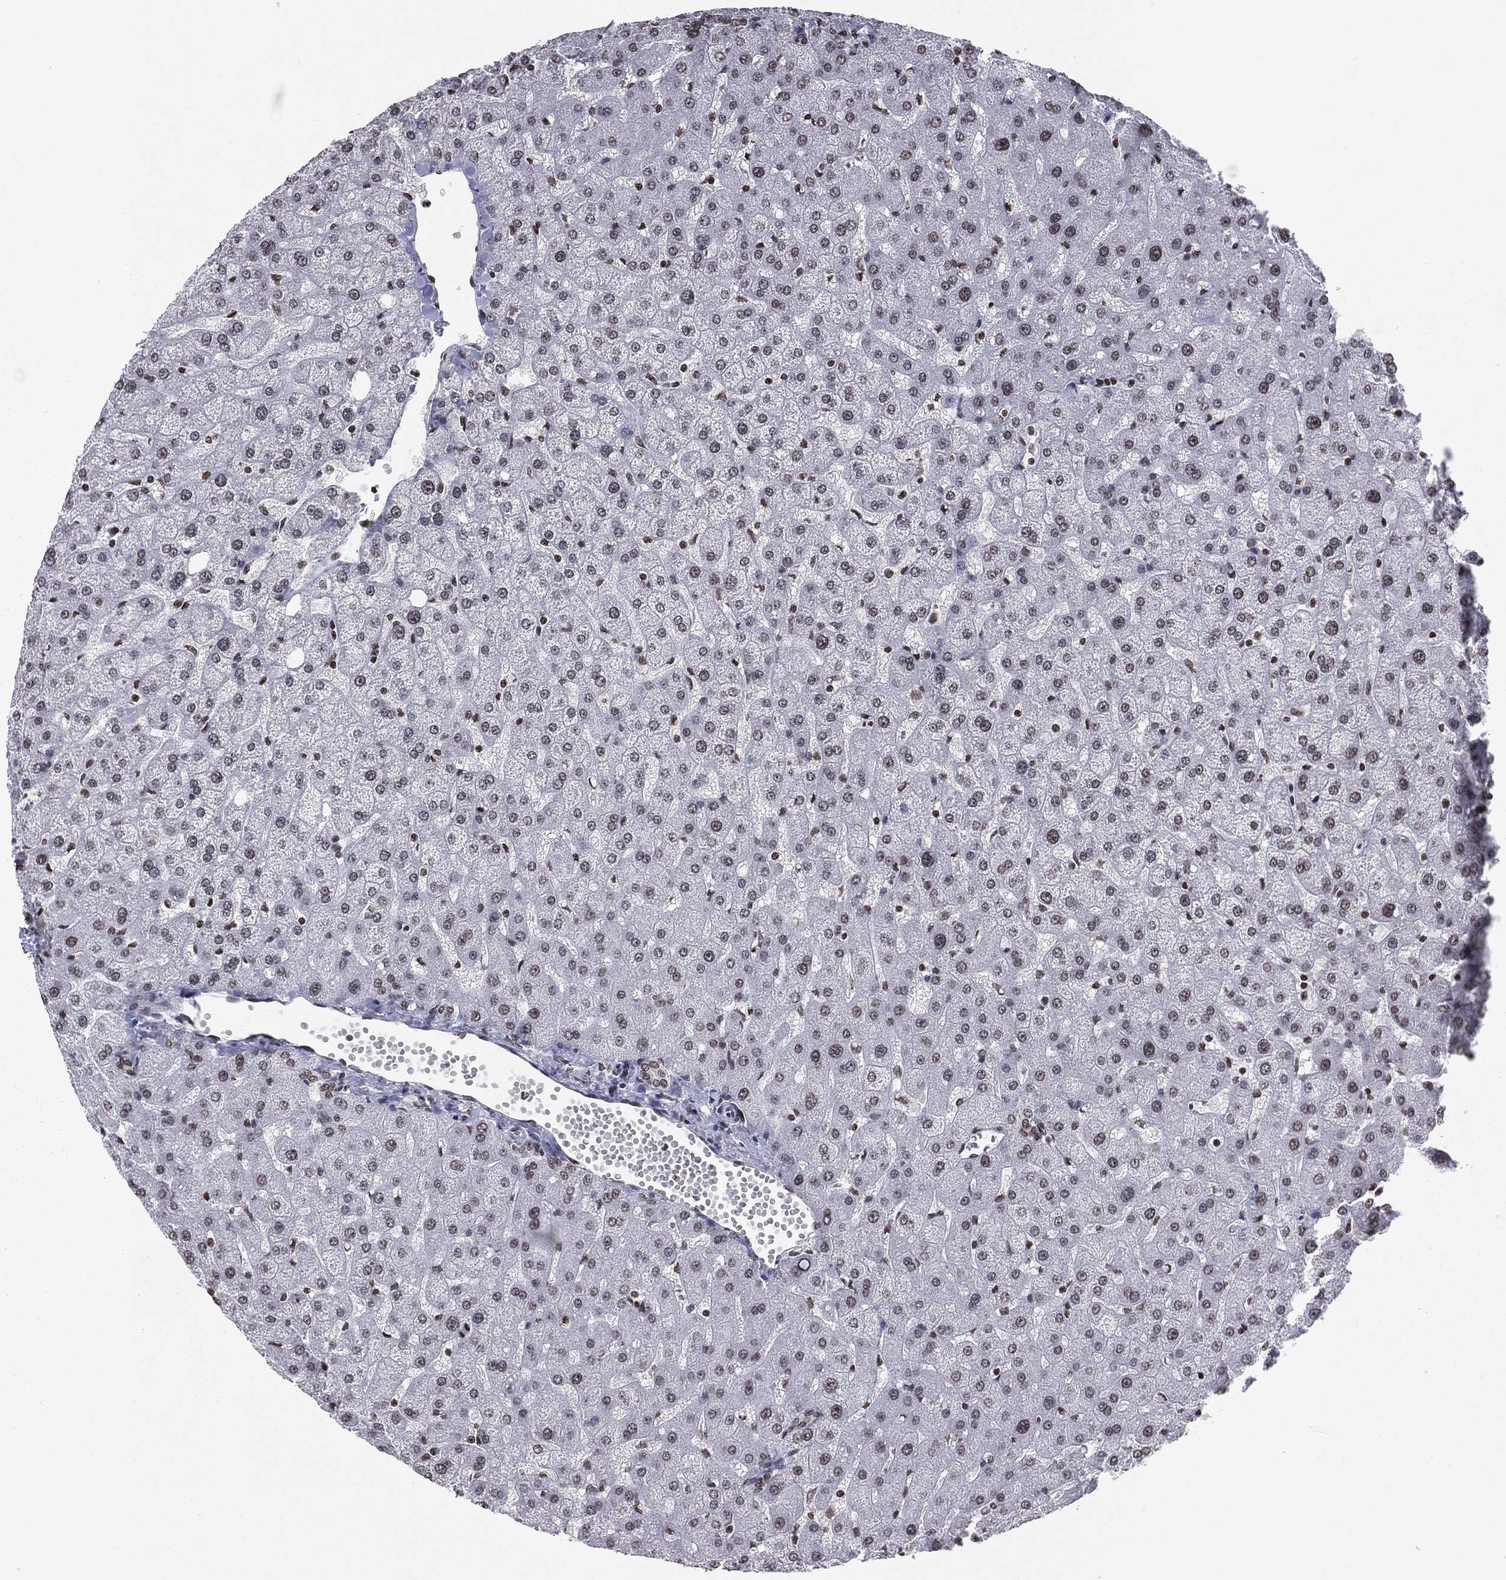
{"staining": {"intensity": "weak", "quantity": "25%-75%", "location": "nuclear"}, "tissue": "liver", "cell_type": "Cholangiocytes", "image_type": "normal", "snomed": [{"axis": "morphology", "description": "Normal tissue, NOS"}, {"axis": "topography", "description": "Liver"}], "caption": "Cholangiocytes exhibit weak nuclear positivity in about 25%-75% of cells in normal liver.", "gene": "RFX7", "patient": {"sex": "female", "age": 50}}